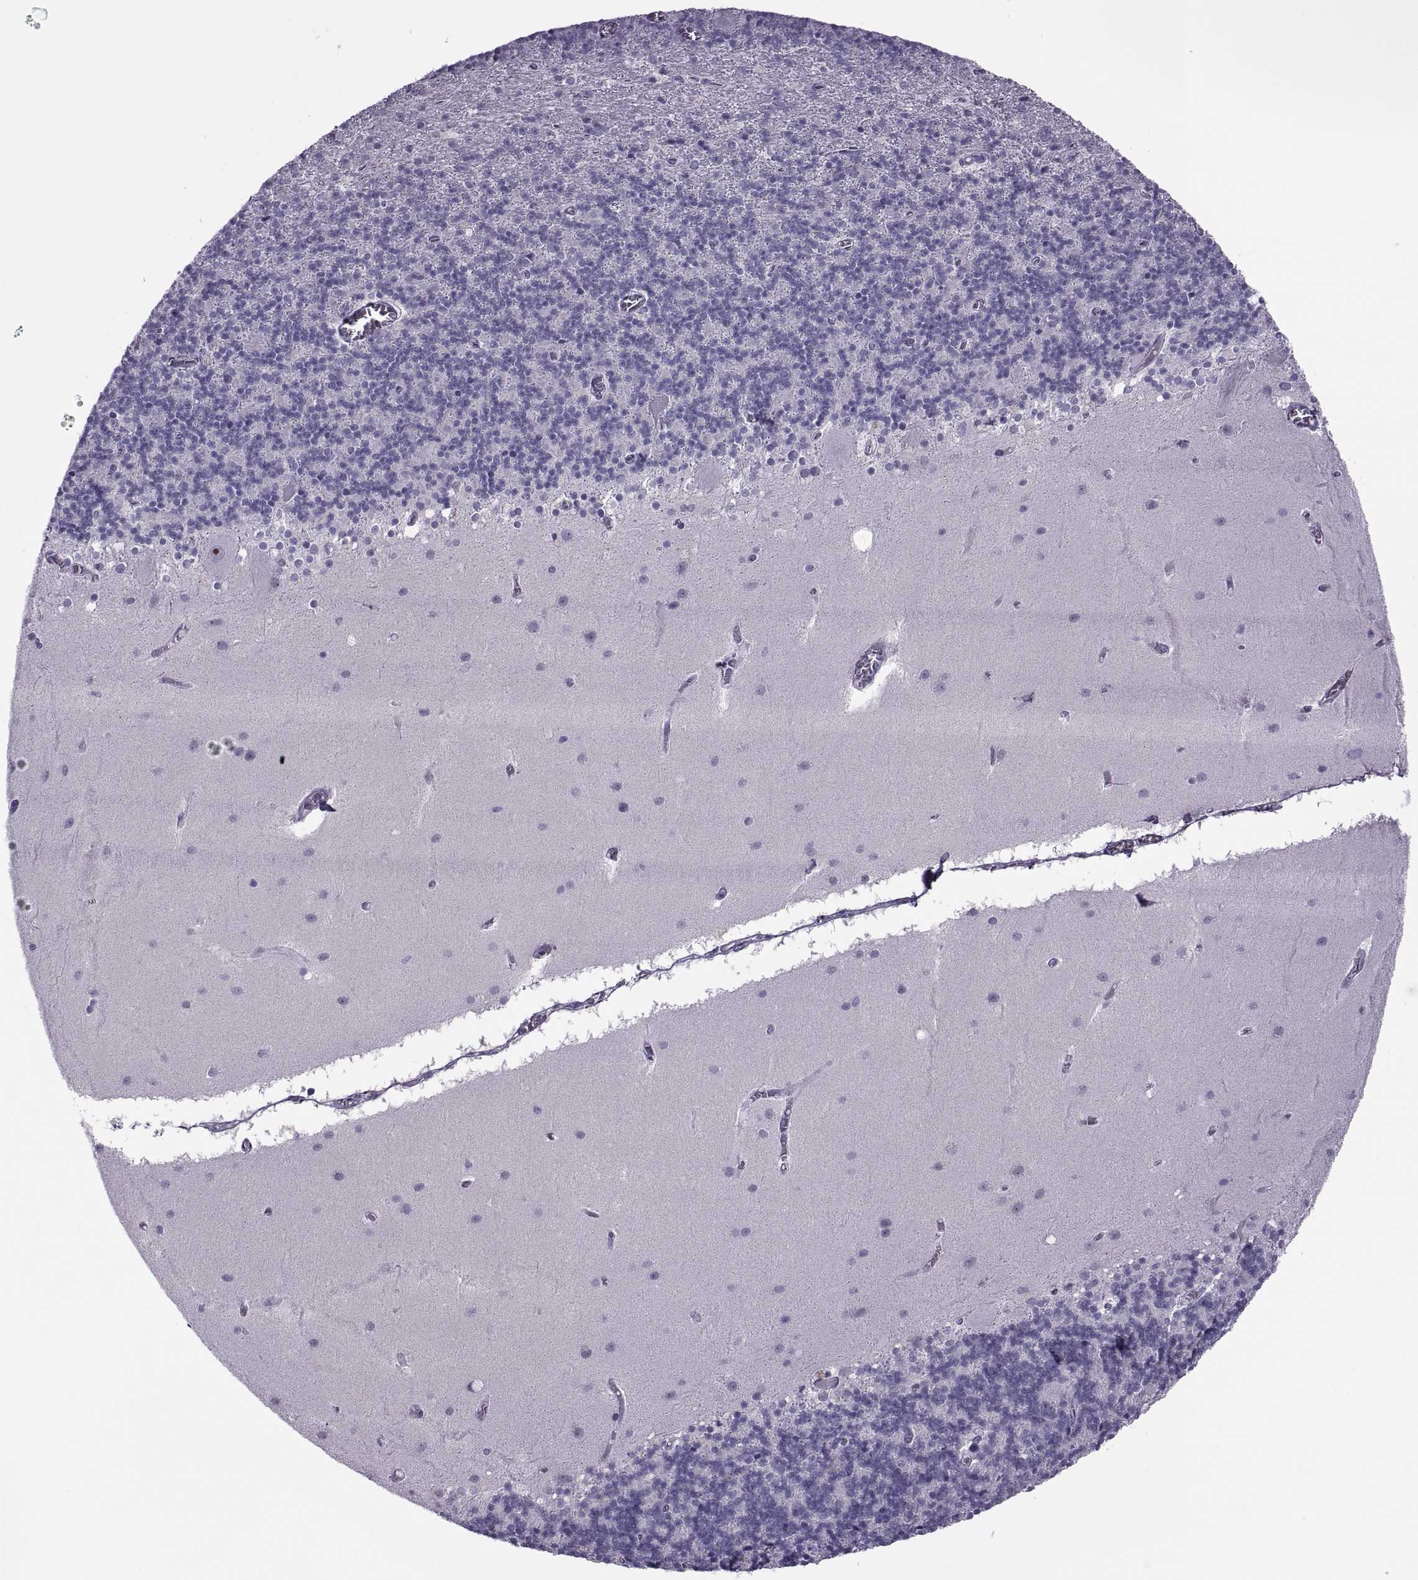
{"staining": {"intensity": "negative", "quantity": "none", "location": "none"}, "tissue": "cerebellum", "cell_type": "Cells in granular layer", "image_type": "normal", "snomed": [{"axis": "morphology", "description": "Normal tissue, NOS"}, {"axis": "topography", "description": "Cerebellum"}], "caption": "This is an immunohistochemistry photomicrograph of unremarkable human cerebellum. There is no positivity in cells in granular layer.", "gene": "FAM24A", "patient": {"sex": "male", "age": 70}}